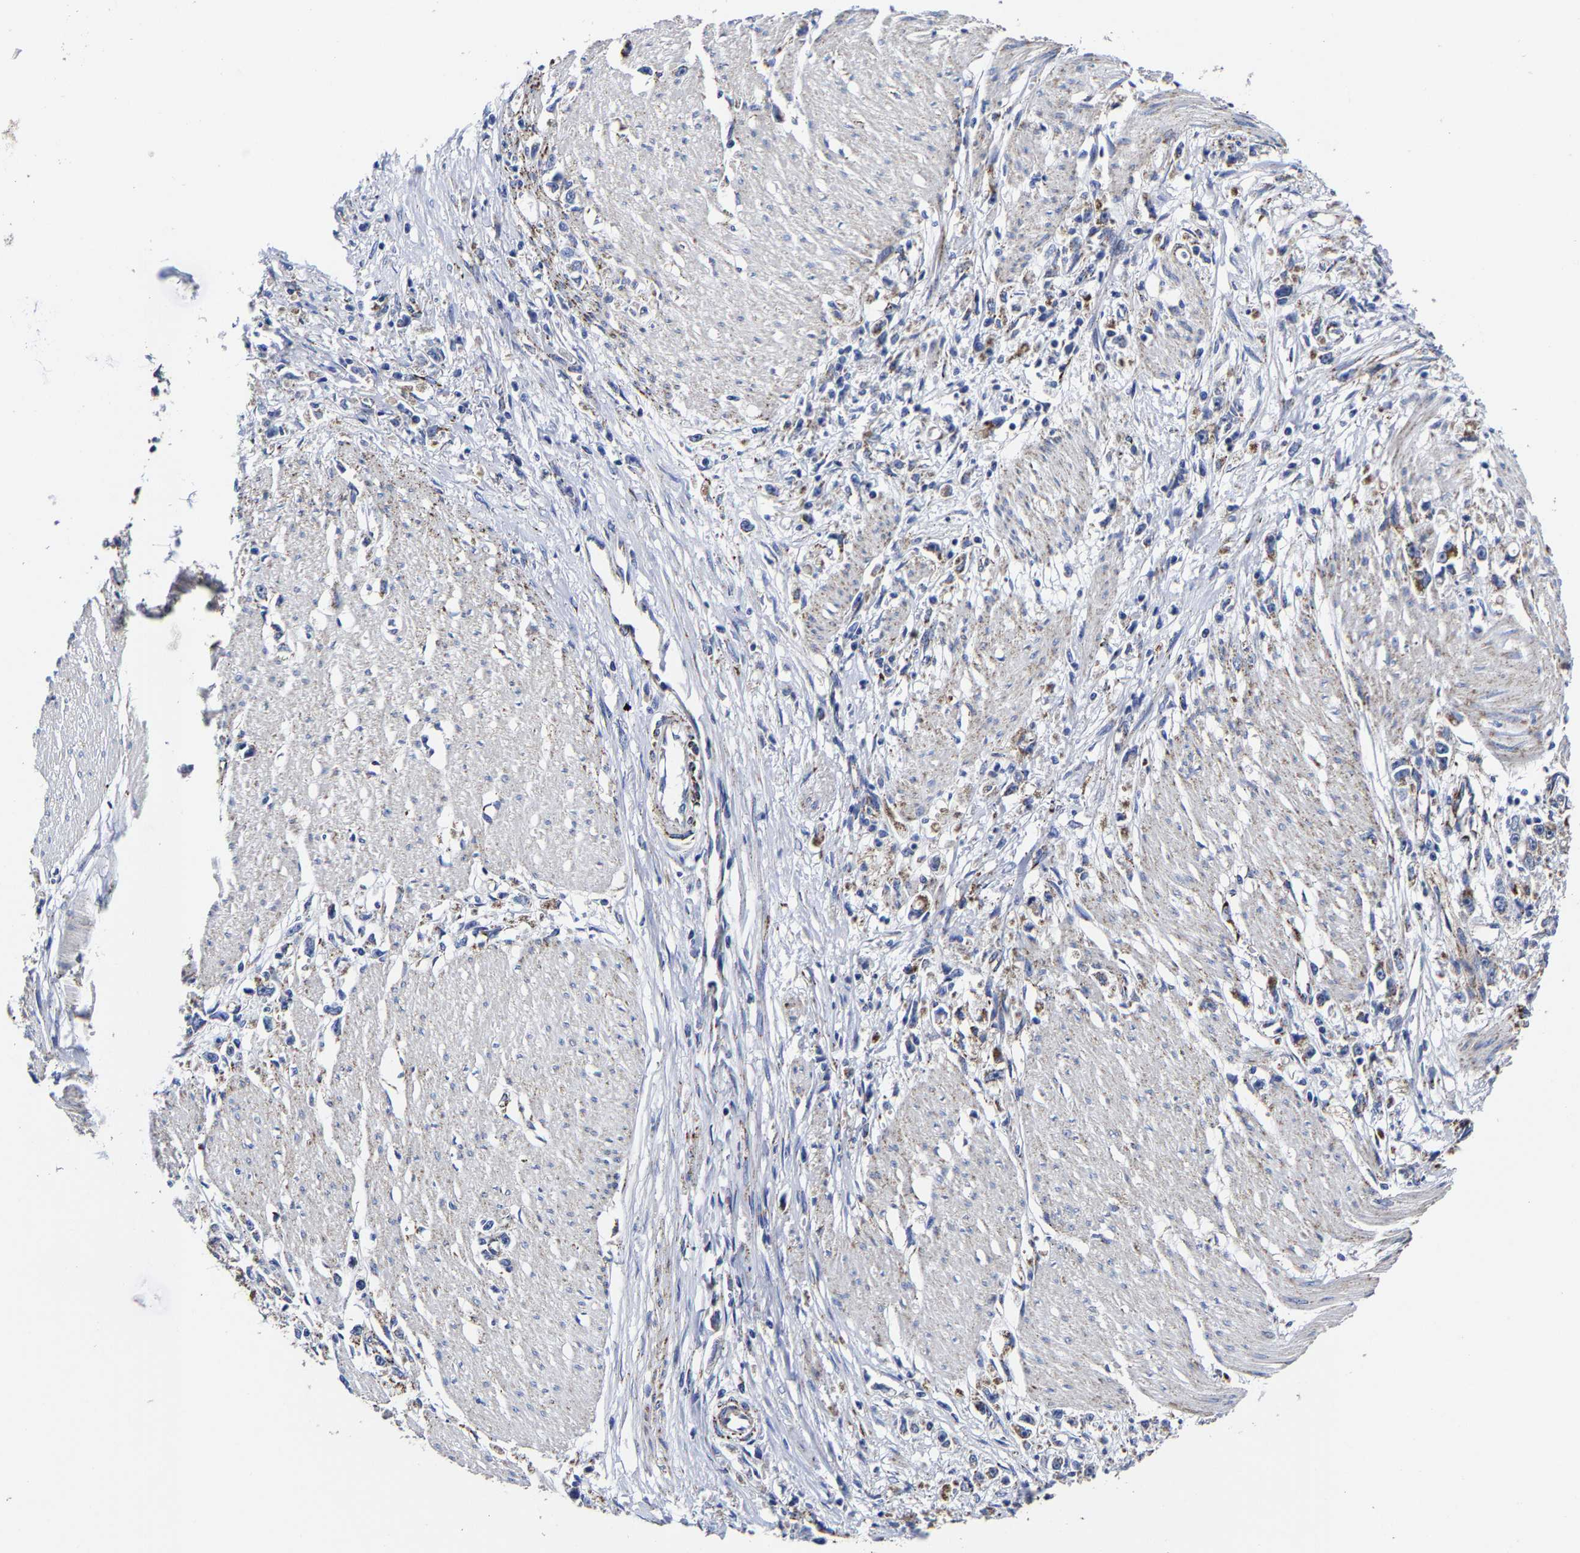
{"staining": {"intensity": "moderate", "quantity": "<25%", "location": "cytoplasmic/membranous"}, "tissue": "stomach cancer", "cell_type": "Tumor cells", "image_type": "cancer", "snomed": [{"axis": "morphology", "description": "Adenocarcinoma, NOS"}, {"axis": "topography", "description": "Stomach"}], "caption": "Brown immunohistochemical staining in human stomach adenocarcinoma reveals moderate cytoplasmic/membranous expression in approximately <25% of tumor cells.", "gene": "AASS", "patient": {"sex": "female", "age": 59}}